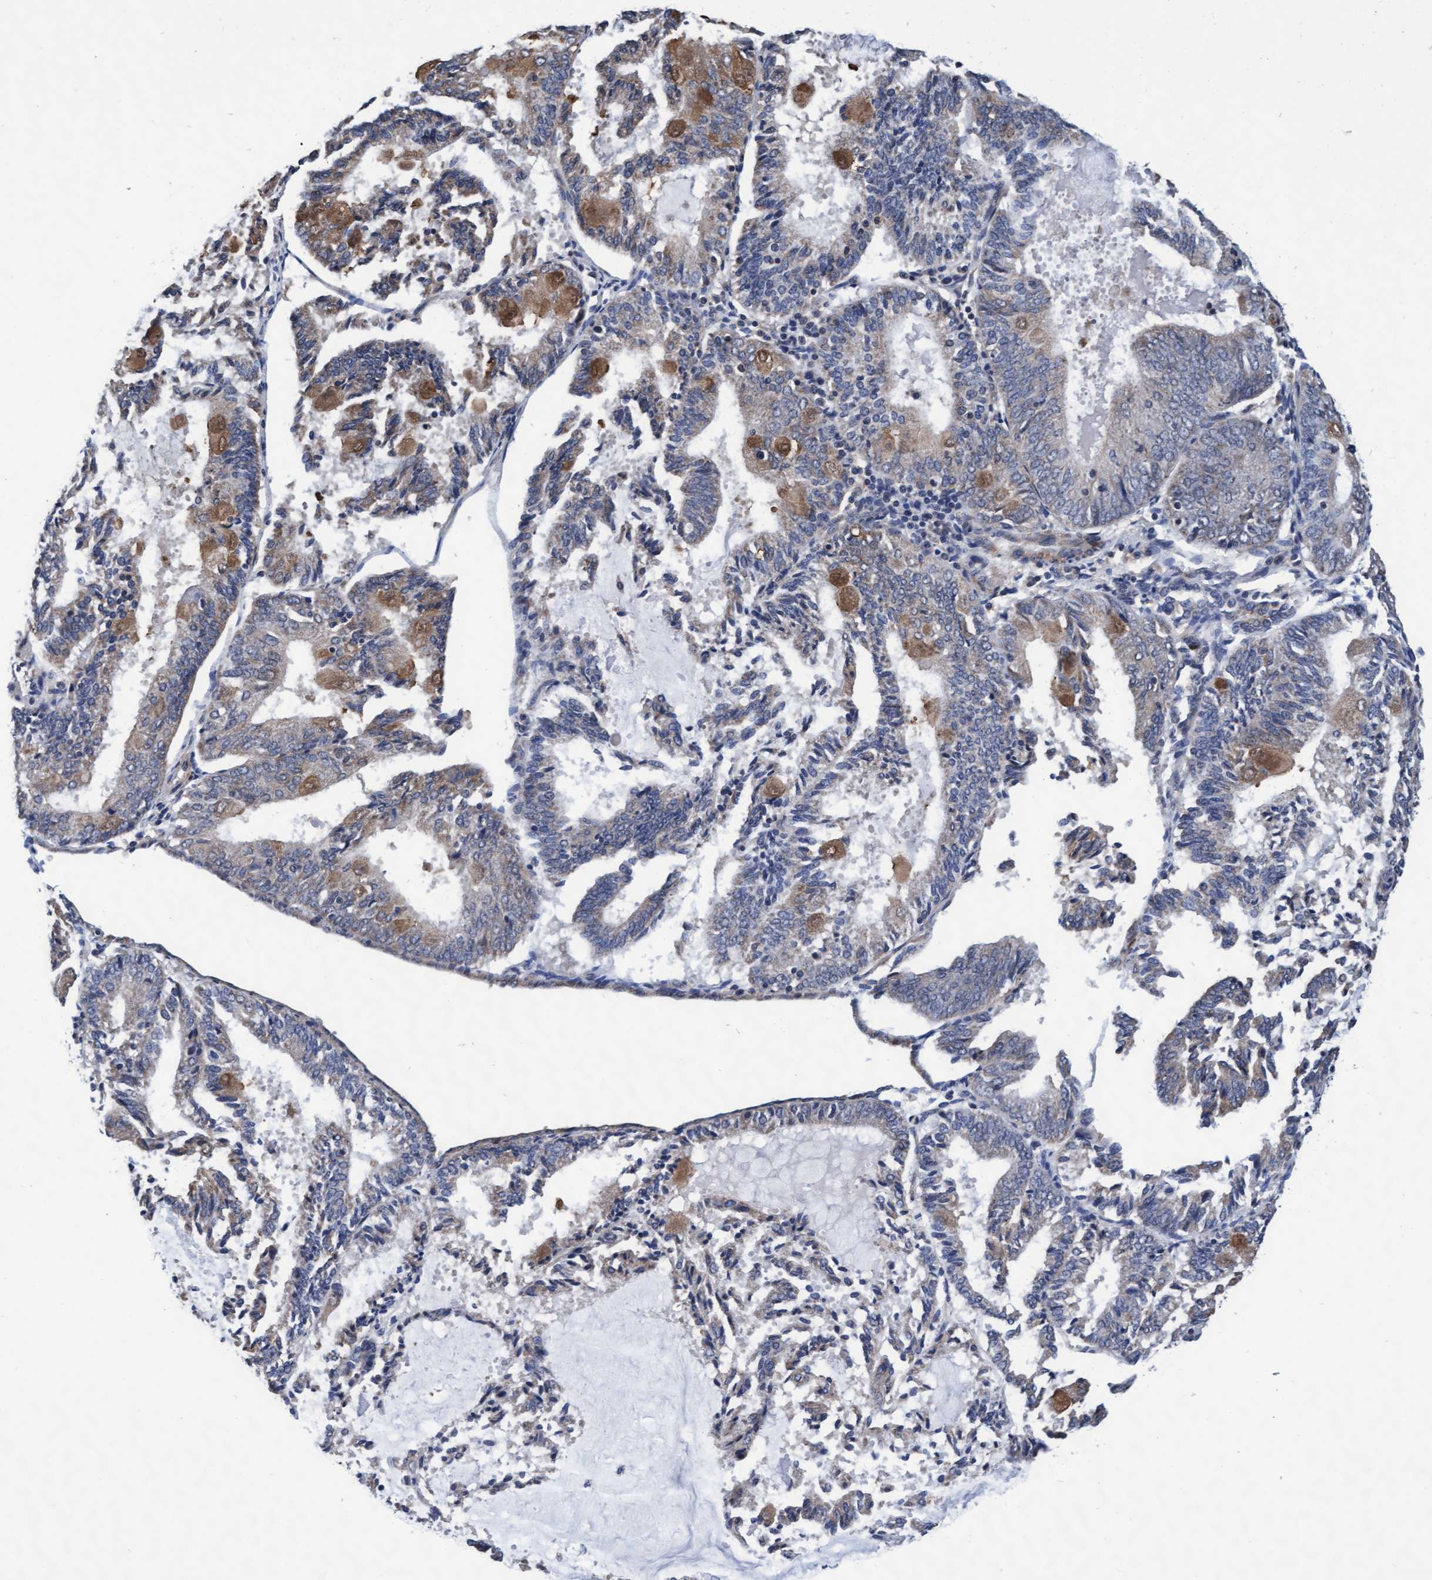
{"staining": {"intensity": "moderate", "quantity": "25%-75%", "location": "cytoplasmic/membranous"}, "tissue": "endometrial cancer", "cell_type": "Tumor cells", "image_type": "cancer", "snomed": [{"axis": "morphology", "description": "Adenocarcinoma, NOS"}, {"axis": "topography", "description": "Endometrium"}], "caption": "Tumor cells reveal medium levels of moderate cytoplasmic/membranous expression in about 25%-75% of cells in human endometrial cancer. Nuclei are stained in blue.", "gene": "EFCAB13", "patient": {"sex": "female", "age": 81}}